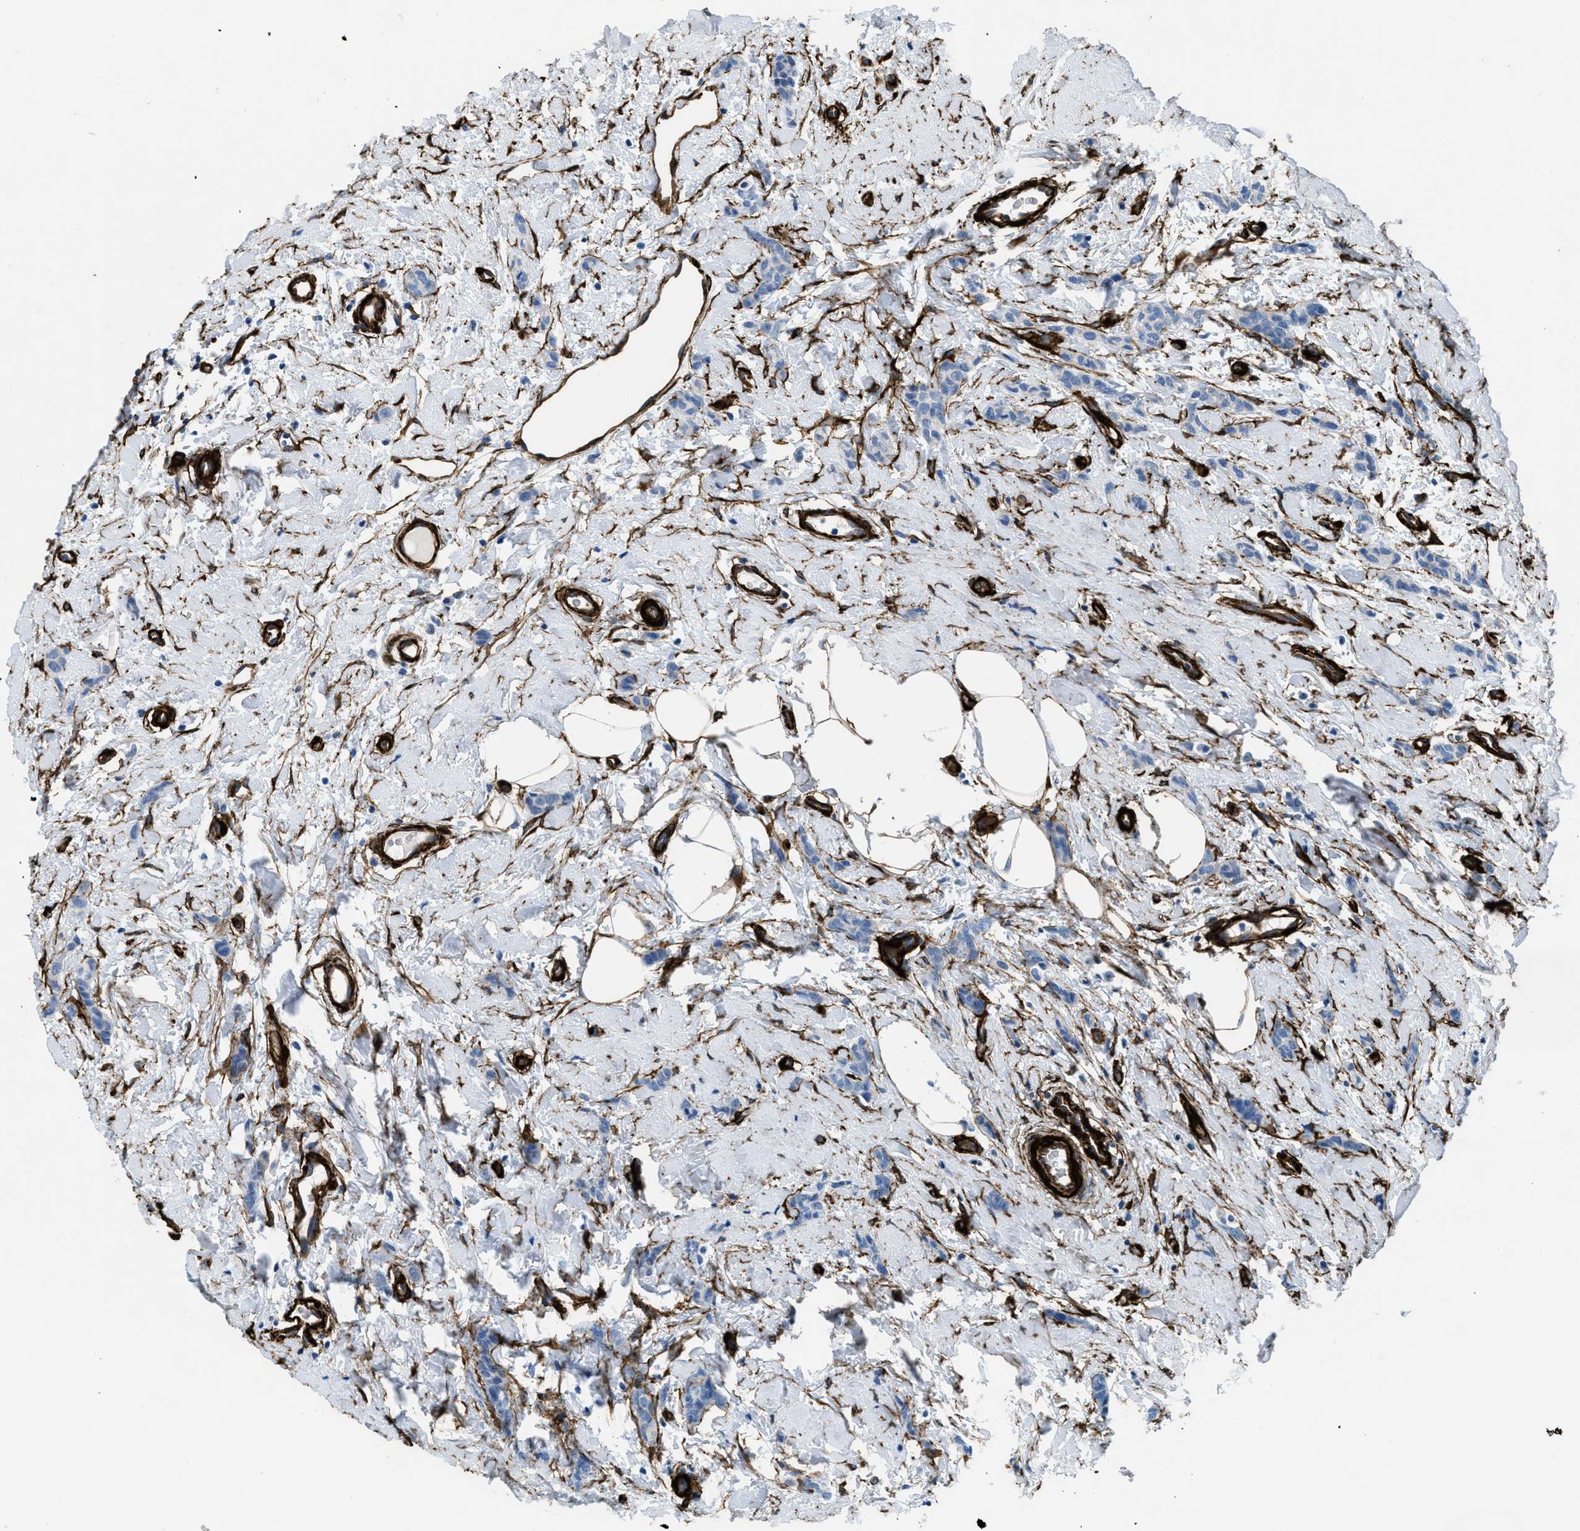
{"staining": {"intensity": "negative", "quantity": "none", "location": "none"}, "tissue": "breast cancer", "cell_type": "Tumor cells", "image_type": "cancer", "snomed": [{"axis": "morphology", "description": "Lobular carcinoma"}, {"axis": "topography", "description": "Skin"}, {"axis": "topography", "description": "Breast"}], "caption": "Tumor cells show no significant protein staining in breast lobular carcinoma.", "gene": "CALD1", "patient": {"sex": "female", "age": 46}}